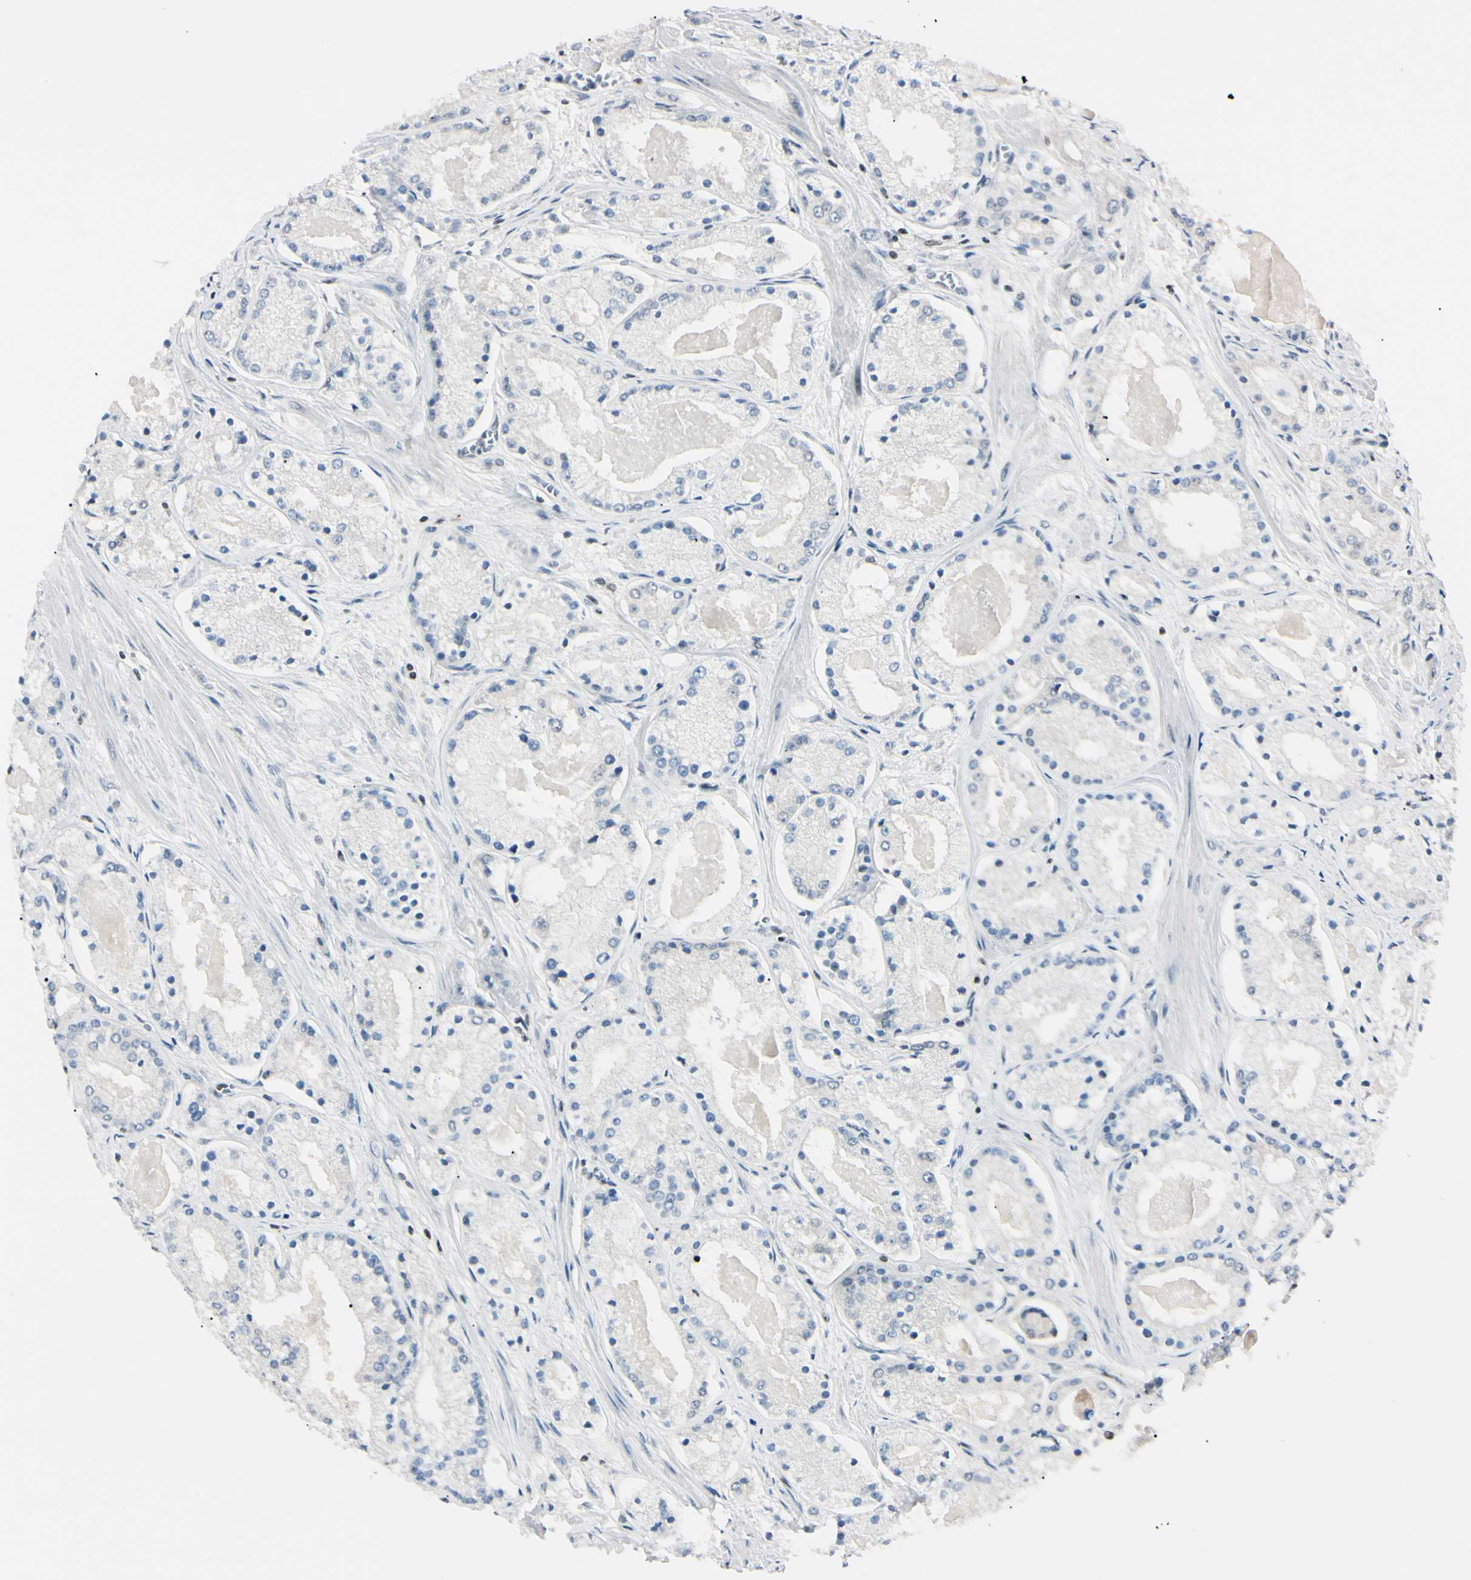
{"staining": {"intensity": "negative", "quantity": "none", "location": "none"}, "tissue": "prostate cancer", "cell_type": "Tumor cells", "image_type": "cancer", "snomed": [{"axis": "morphology", "description": "Adenocarcinoma, High grade"}, {"axis": "topography", "description": "Prostate"}], "caption": "A micrograph of prostate cancer stained for a protein exhibits no brown staining in tumor cells. The staining is performed using DAB brown chromogen with nuclei counter-stained in using hematoxylin.", "gene": "C1orf174", "patient": {"sex": "male", "age": 66}}